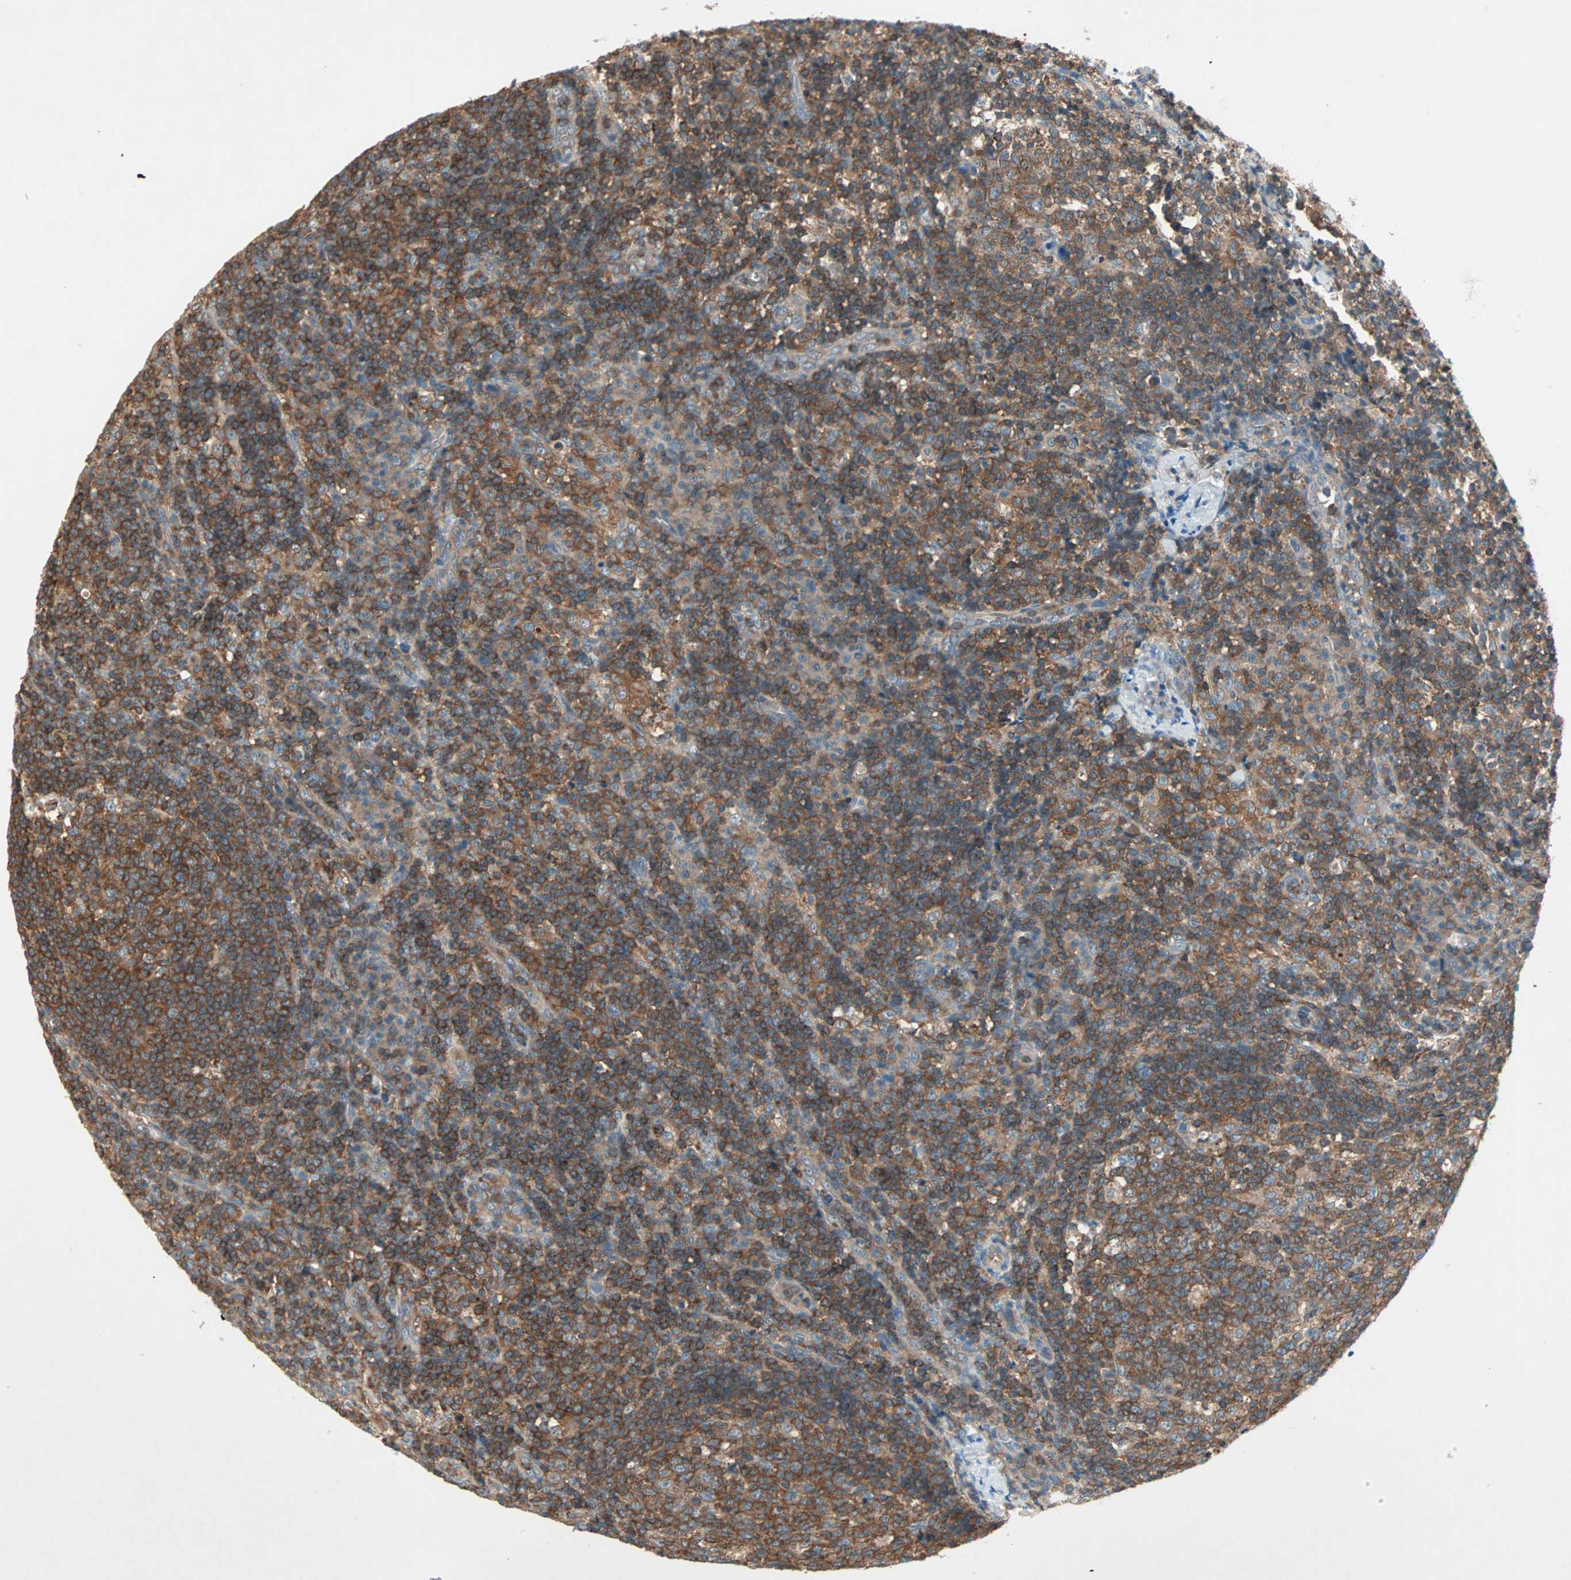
{"staining": {"intensity": "strong", "quantity": ">75%", "location": "cytoplasmic/membranous"}, "tissue": "lymph node", "cell_type": "Germinal center cells", "image_type": "normal", "snomed": [{"axis": "morphology", "description": "Normal tissue, NOS"}, {"axis": "morphology", "description": "Inflammation, NOS"}, {"axis": "topography", "description": "Lymph node"}], "caption": "Immunohistochemistry (DAB (3,3'-diaminobenzidine)) staining of unremarkable lymph node shows strong cytoplasmic/membranous protein staining in approximately >75% of germinal center cells. (DAB IHC, brown staining for protein, blue staining for nuclei).", "gene": "TEC", "patient": {"sex": "male", "age": 55}}